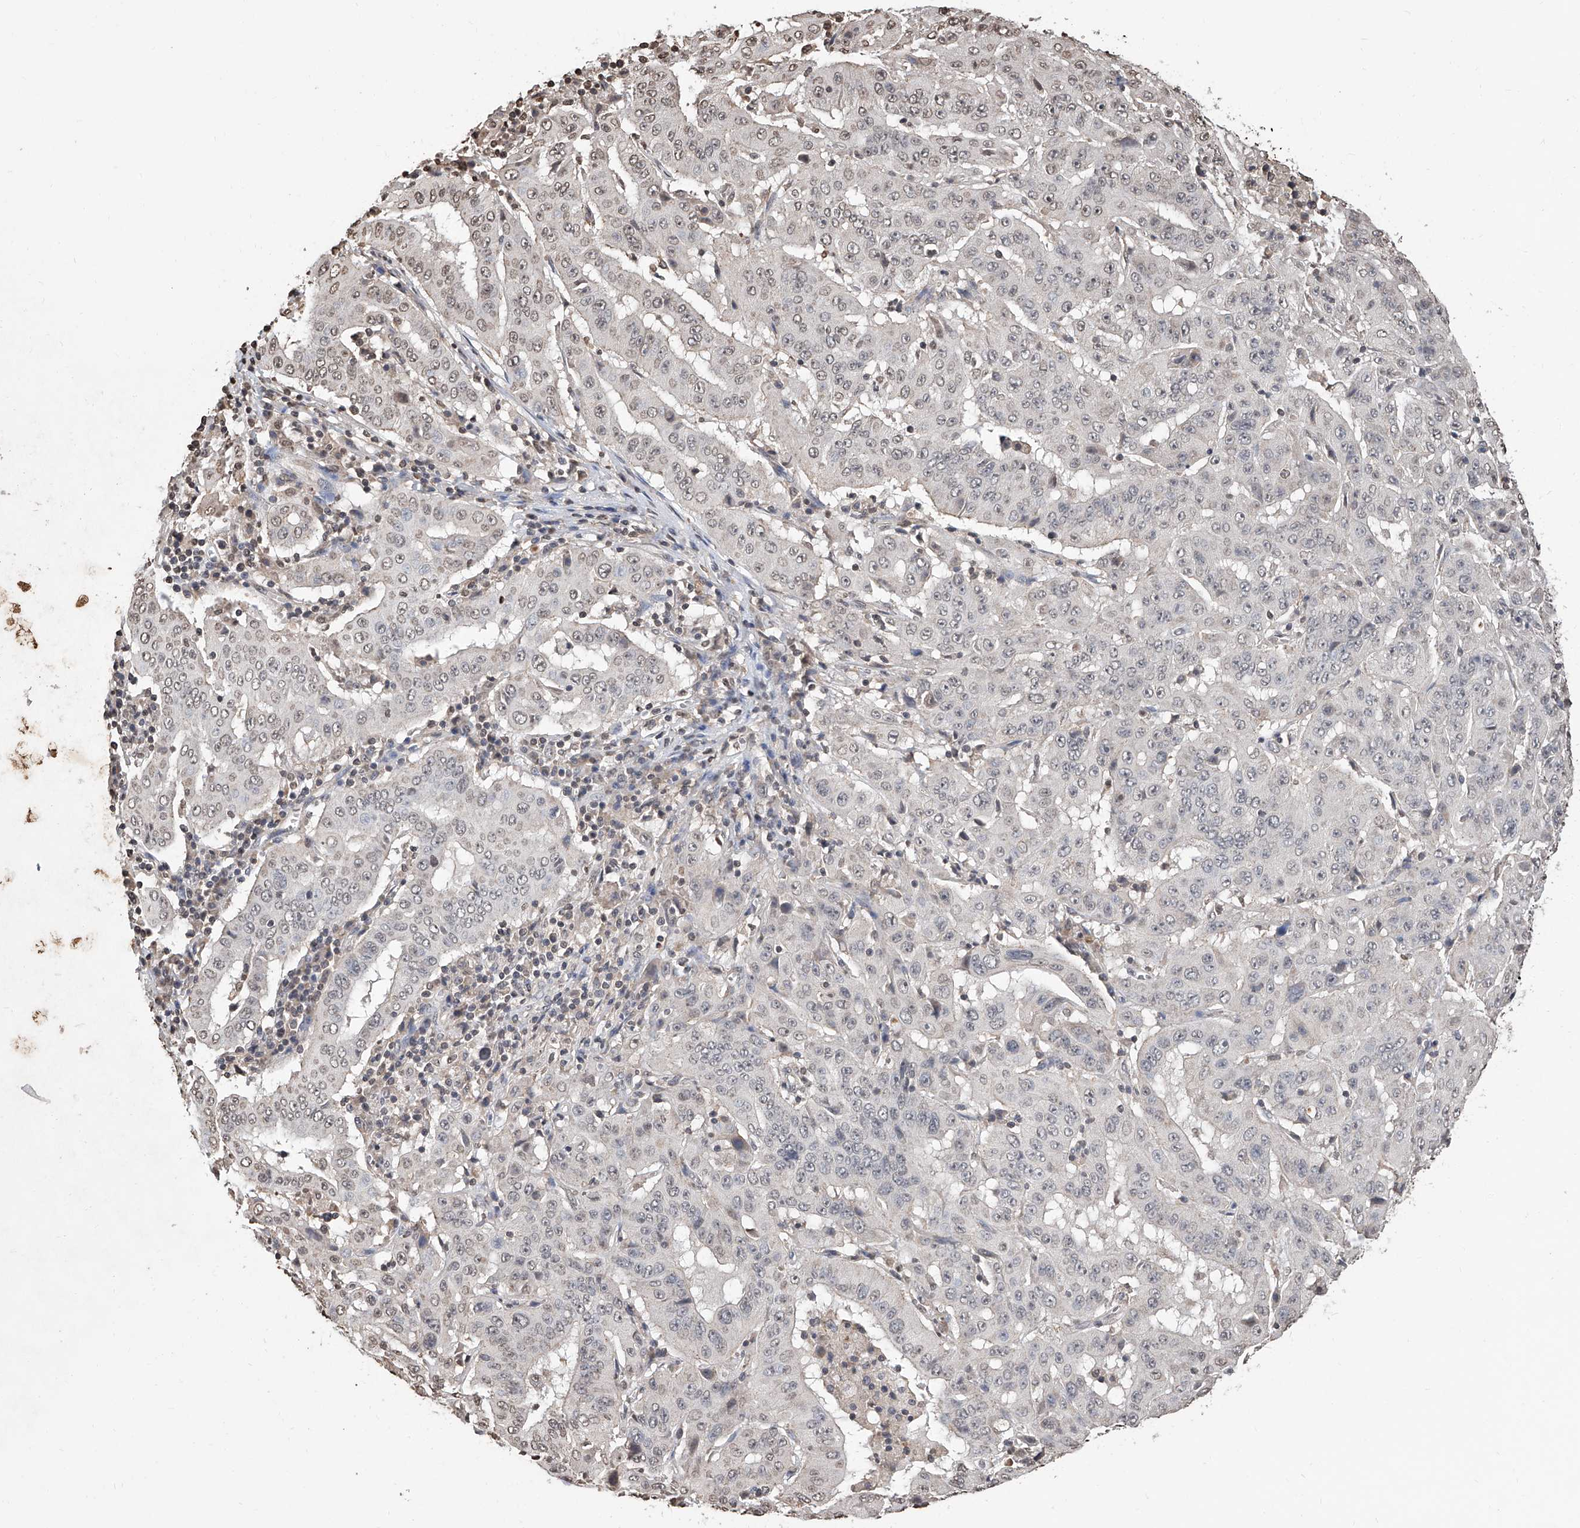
{"staining": {"intensity": "weak", "quantity": "<25%", "location": "nuclear"}, "tissue": "pancreatic cancer", "cell_type": "Tumor cells", "image_type": "cancer", "snomed": [{"axis": "morphology", "description": "Adenocarcinoma, NOS"}, {"axis": "topography", "description": "Pancreas"}], "caption": "Protein analysis of pancreatic adenocarcinoma shows no significant staining in tumor cells.", "gene": "RP9", "patient": {"sex": "male", "age": 63}}